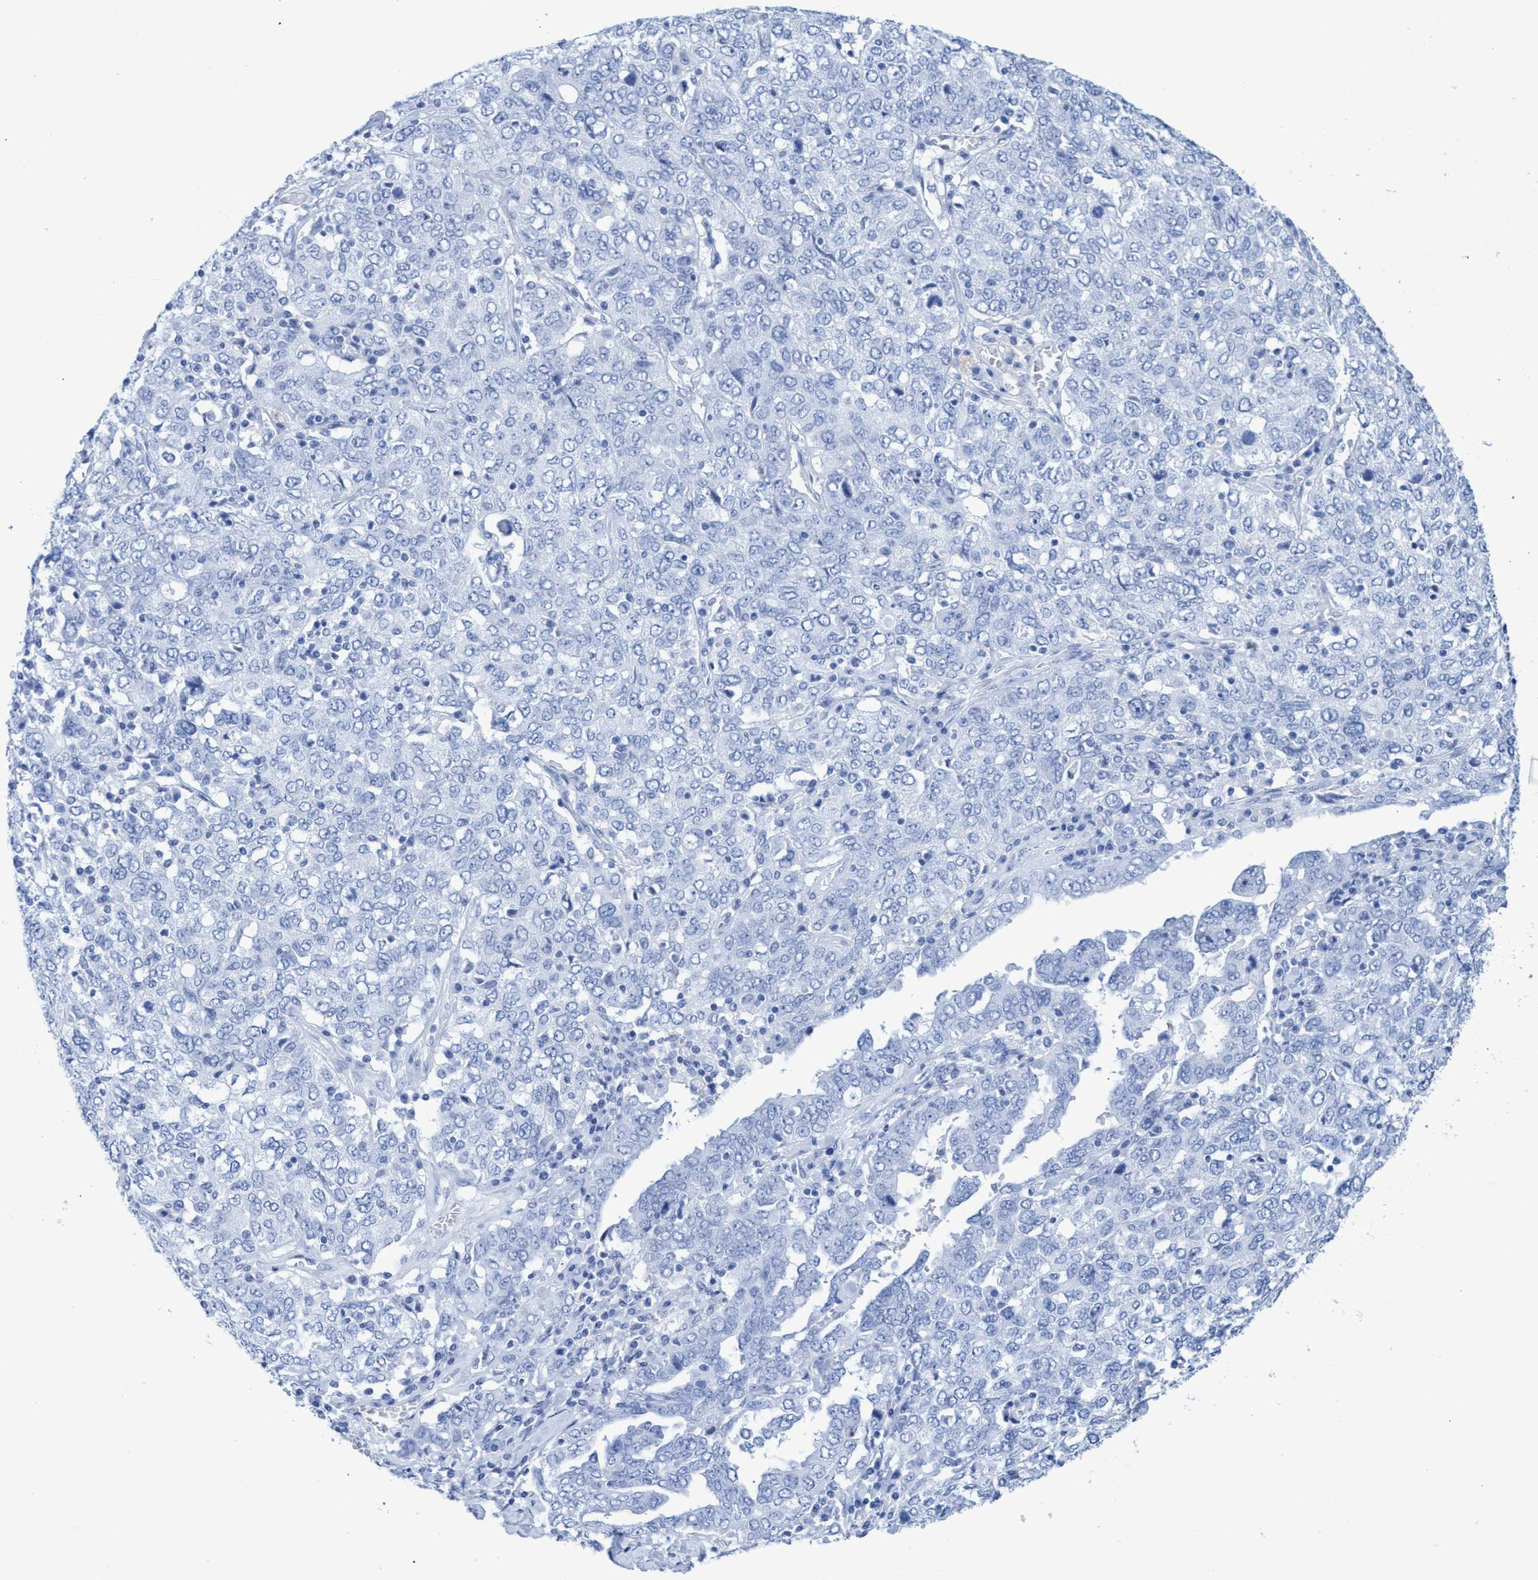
{"staining": {"intensity": "negative", "quantity": "none", "location": "none"}, "tissue": "ovarian cancer", "cell_type": "Tumor cells", "image_type": "cancer", "snomed": [{"axis": "morphology", "description": "Carcinoma, endometroid"}, {"axis": "topography", "description": "Ovary"}], "caption": "A histopathology image of human ovarian endometroid carcinoma is negative for staining in tumor cells.", "gene": "INSL6", "patient": {"sex": "female", "age": 62}}